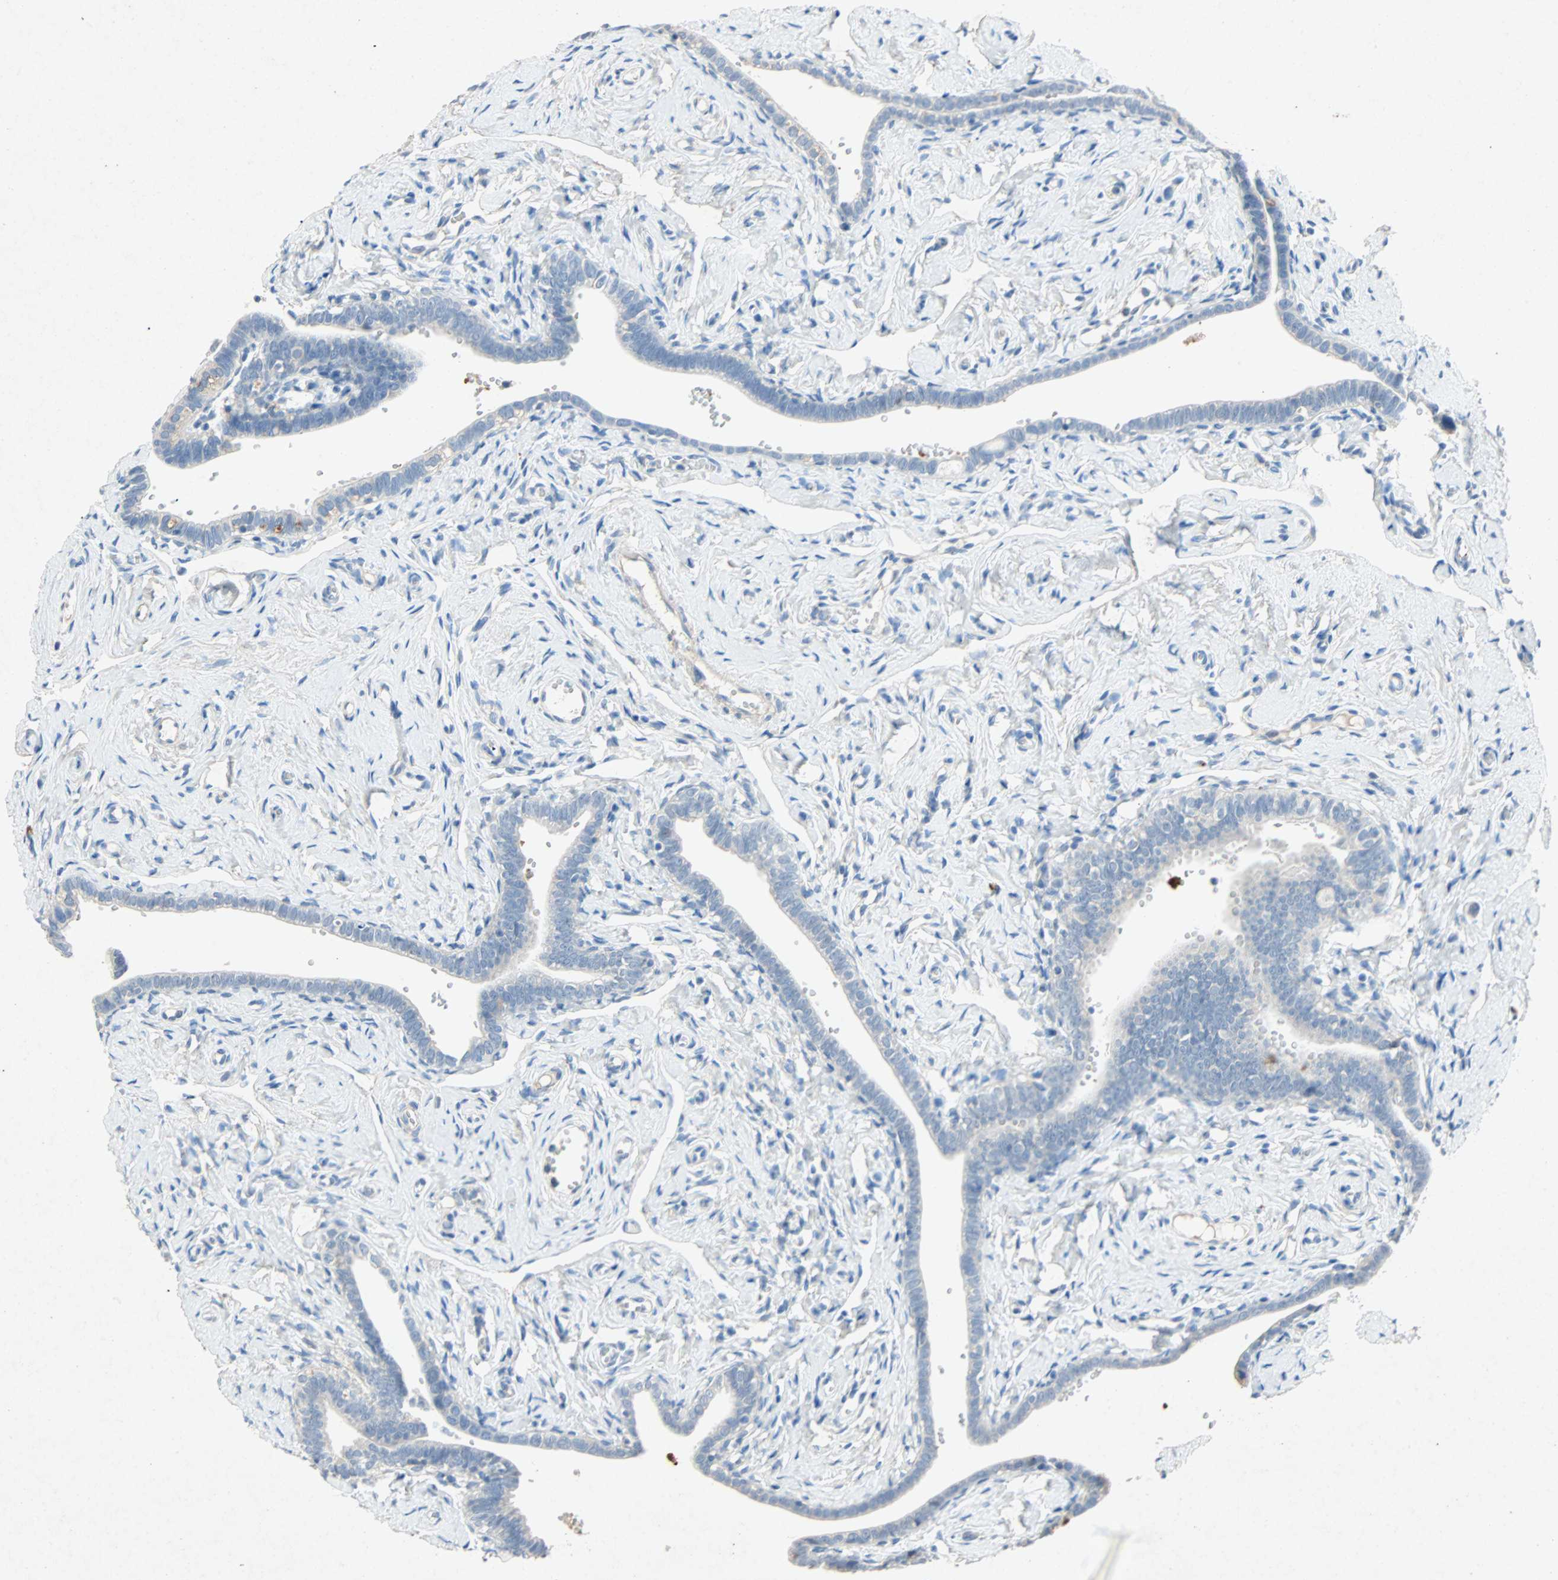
{"staining": {"intensity": "negative", "quantity": "none", "location": "none"}, "tissue": "fallopian tube", "cell_type": "Glandular cells", "image_type": "normal", "snomed": [{"axis": "morphology", "description": "Normal tissue, NOS"}, {"axis": "topography", "description": "Fallopian tube"}], "caption": "A high-resolution histopathology image shows immunohistochemistry (IHC) staining of normal fallopian tube, which shows no significant expression in glandular cells.", "gene": "PCDHB2", "patient": {"sex": "female", "age": 71}}